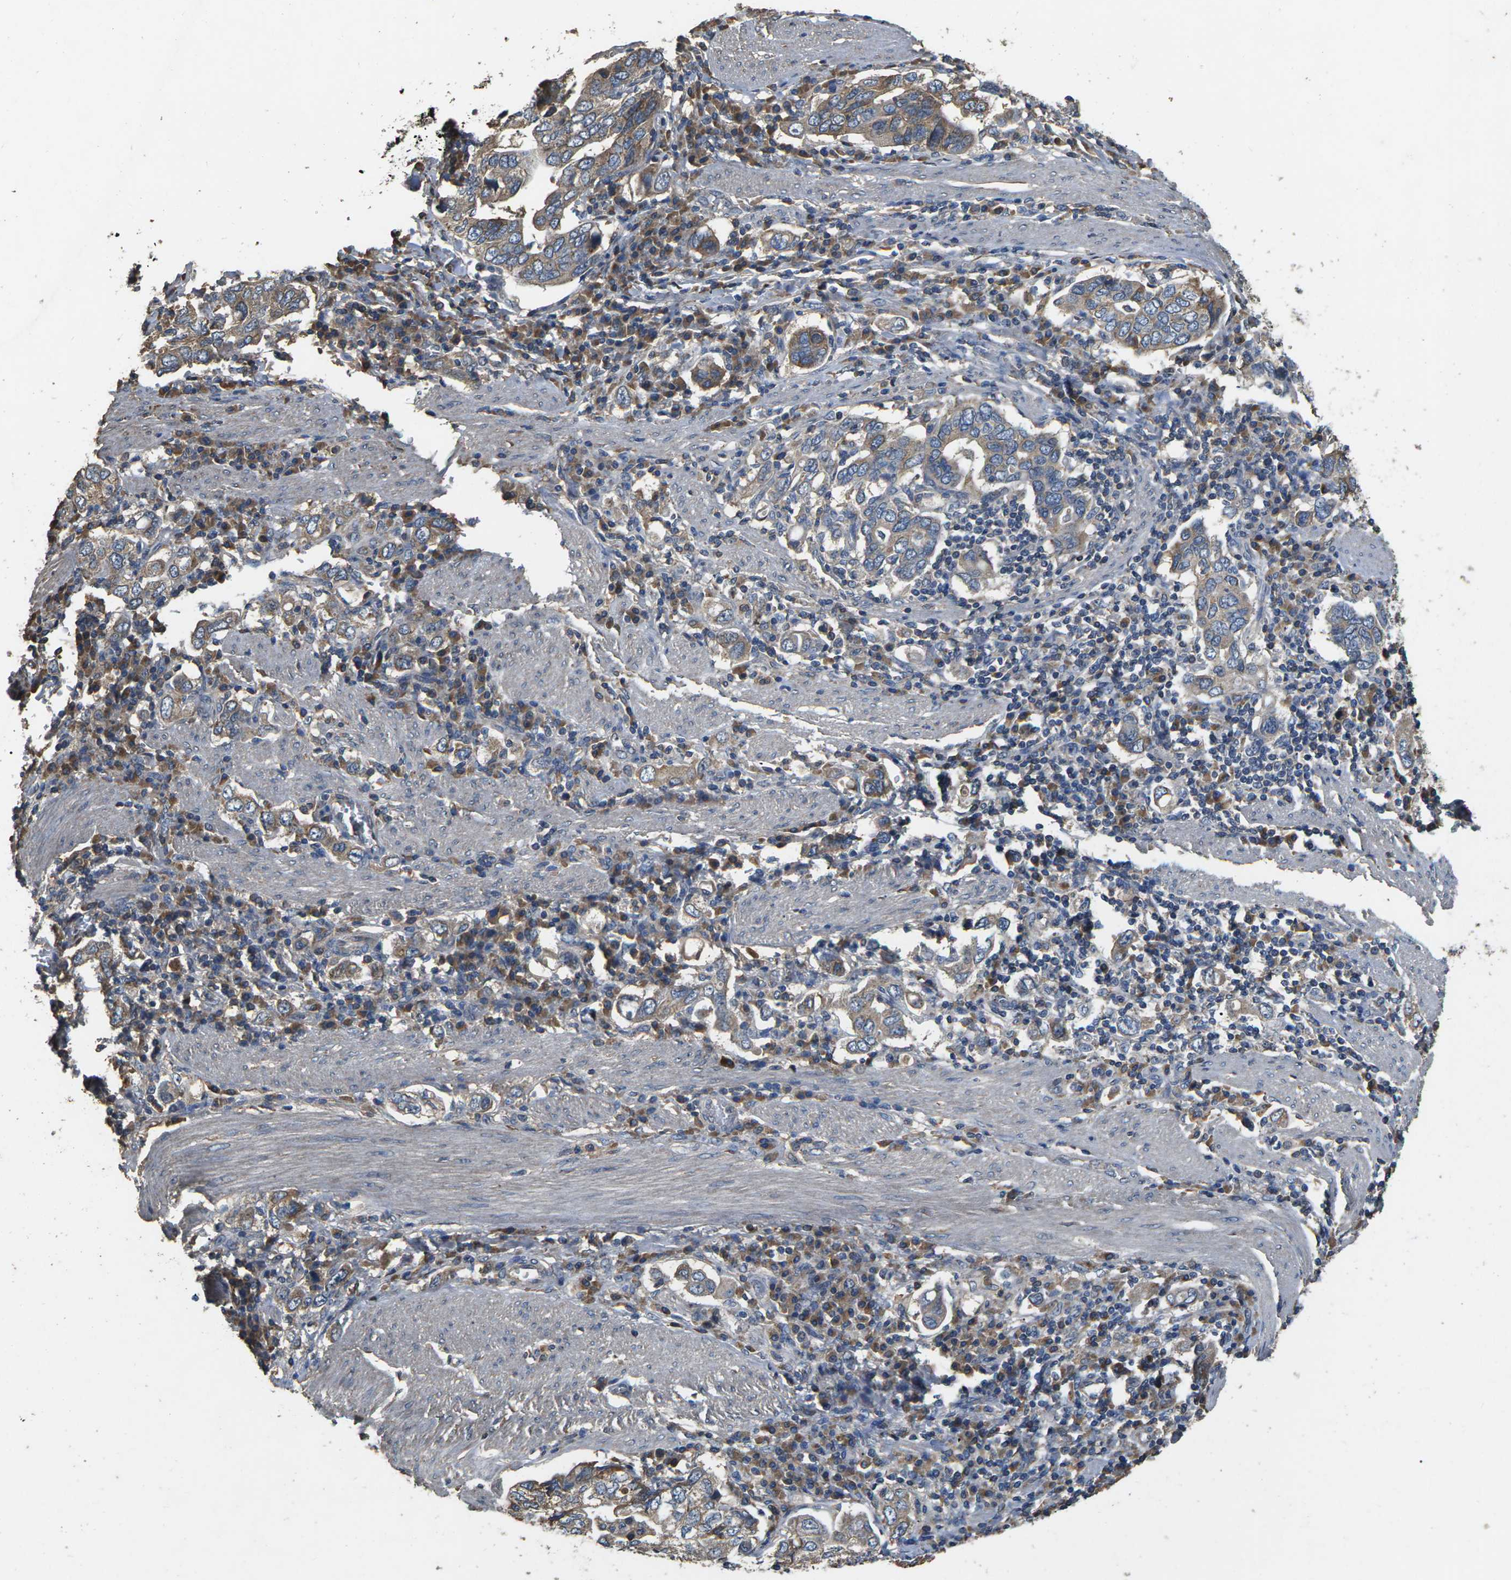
{"staining": {"intensity": "weak", "quantity": "25%-75%", "location": "cytoplasmic/membranous"}, "tissue": "stomach cancer", "cell_type": "Tumor cells", "image_type": "cancer", "snomed": [{"axis": "morphology", "description": "Adenocarcinoma, NOS"}, {"axis": "topography", "description": "Stomach, upper"}], "caption": "Tumor cells show low levels of weak cytoplasmic/membranous positivity in approximately 25%-75% of cells in stomach cancer (adenocarcinoma).", "gene": "B4GAT1", "patient": {"sex": "male", "age": 62}}